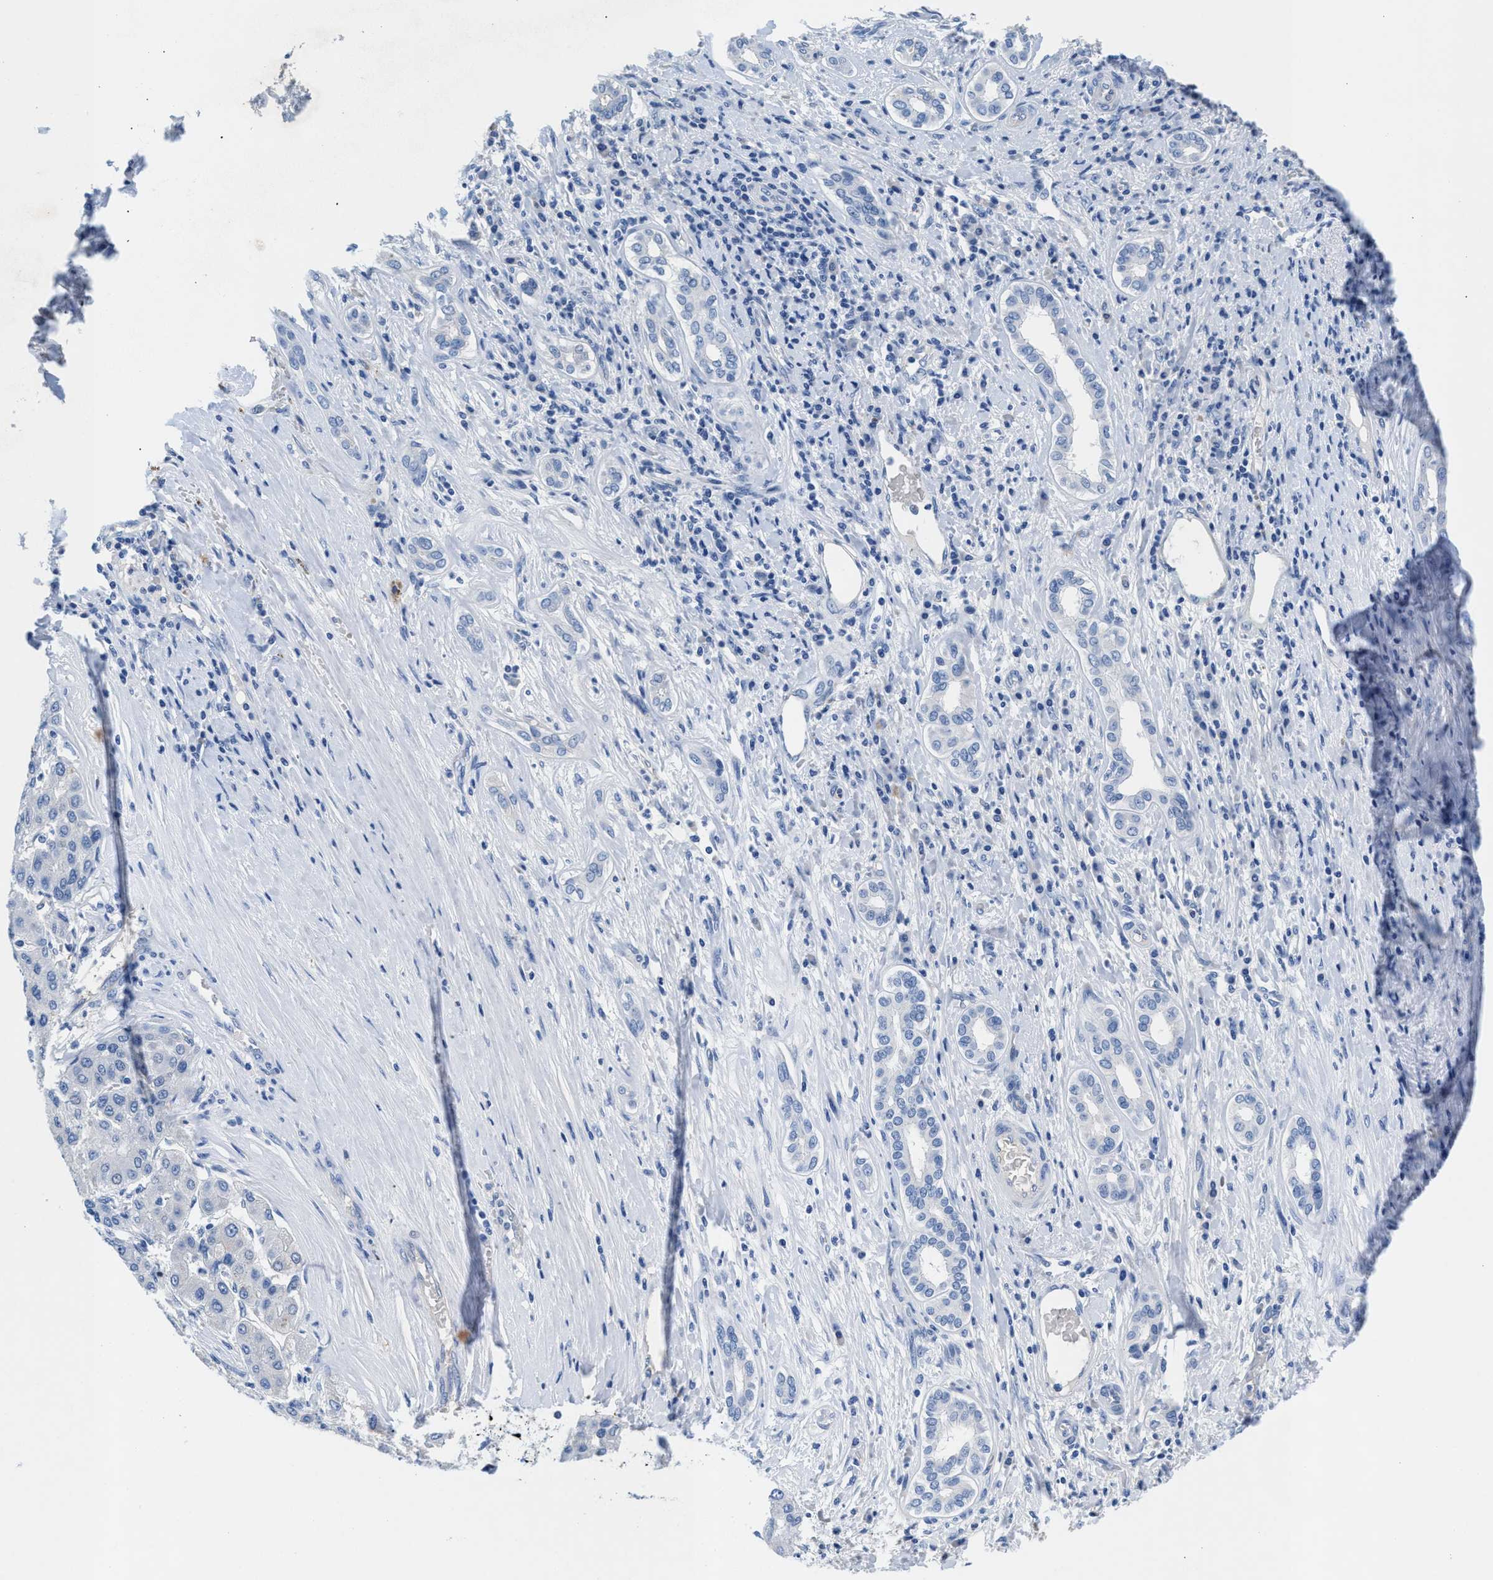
{"staining": {"intensity": "negative", "quantity": "none", "location": "none"}, "tissue": "liver cancer", "cell_type": "Tumor cells", "image_type": "cancer", "snomed": [{"axis": "morphology", "description": "Carcinoma, Hepatocellular, NOS"}, {"axis": "topography", "description": "Liver"}], "caption": "Immunohistochemistry histopathology image of neoplastic tissue: liver cancer (hepatocellular carcinoma) stained with DAB (3,3'-diaminobenzidine) shows no significant protein staining in tumor cells.", "gene": "SLFN13", "patient": {"sex": "male", "age": 65}}